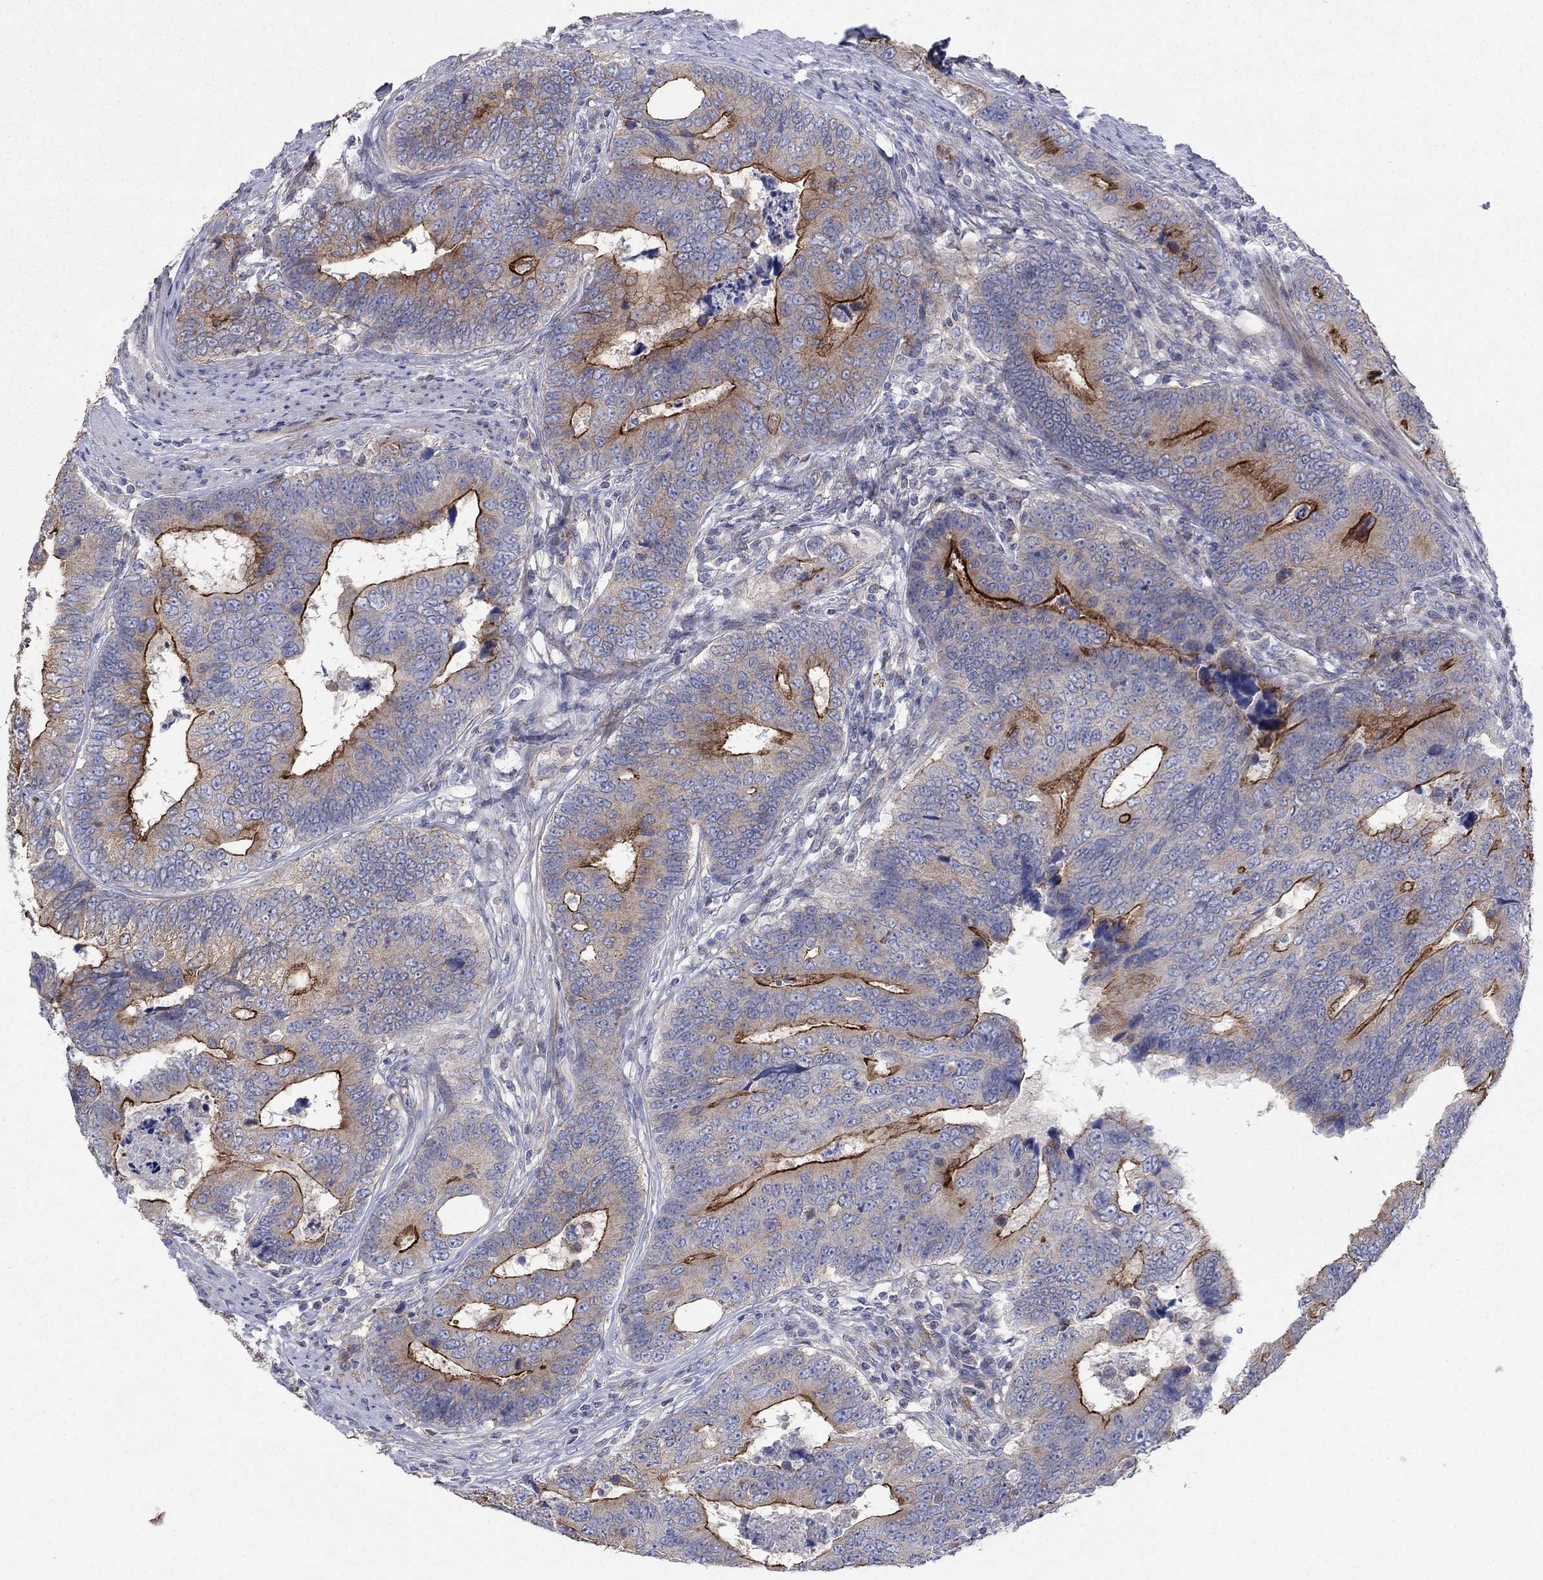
{"staining": {"intensity": "strong", "quantity": "<25%", "location": "cytoplasmic/membranous"}, "tissue": "colorectal cancer", "cell_type": "Tumor cells", "image_type": "cancer", "snomed": [{"axis": "morphology", "description": "Adenocarcinoma, NOS"}, {"axis": "topography", "description": "Colon"}], "caption": "Human adenocarcinoma (colorectal) stained with a protein marker demonstrates strong staining in tumor cells.", "gene": "TPRN", "patient": {"sex": "female", "age": 72}}